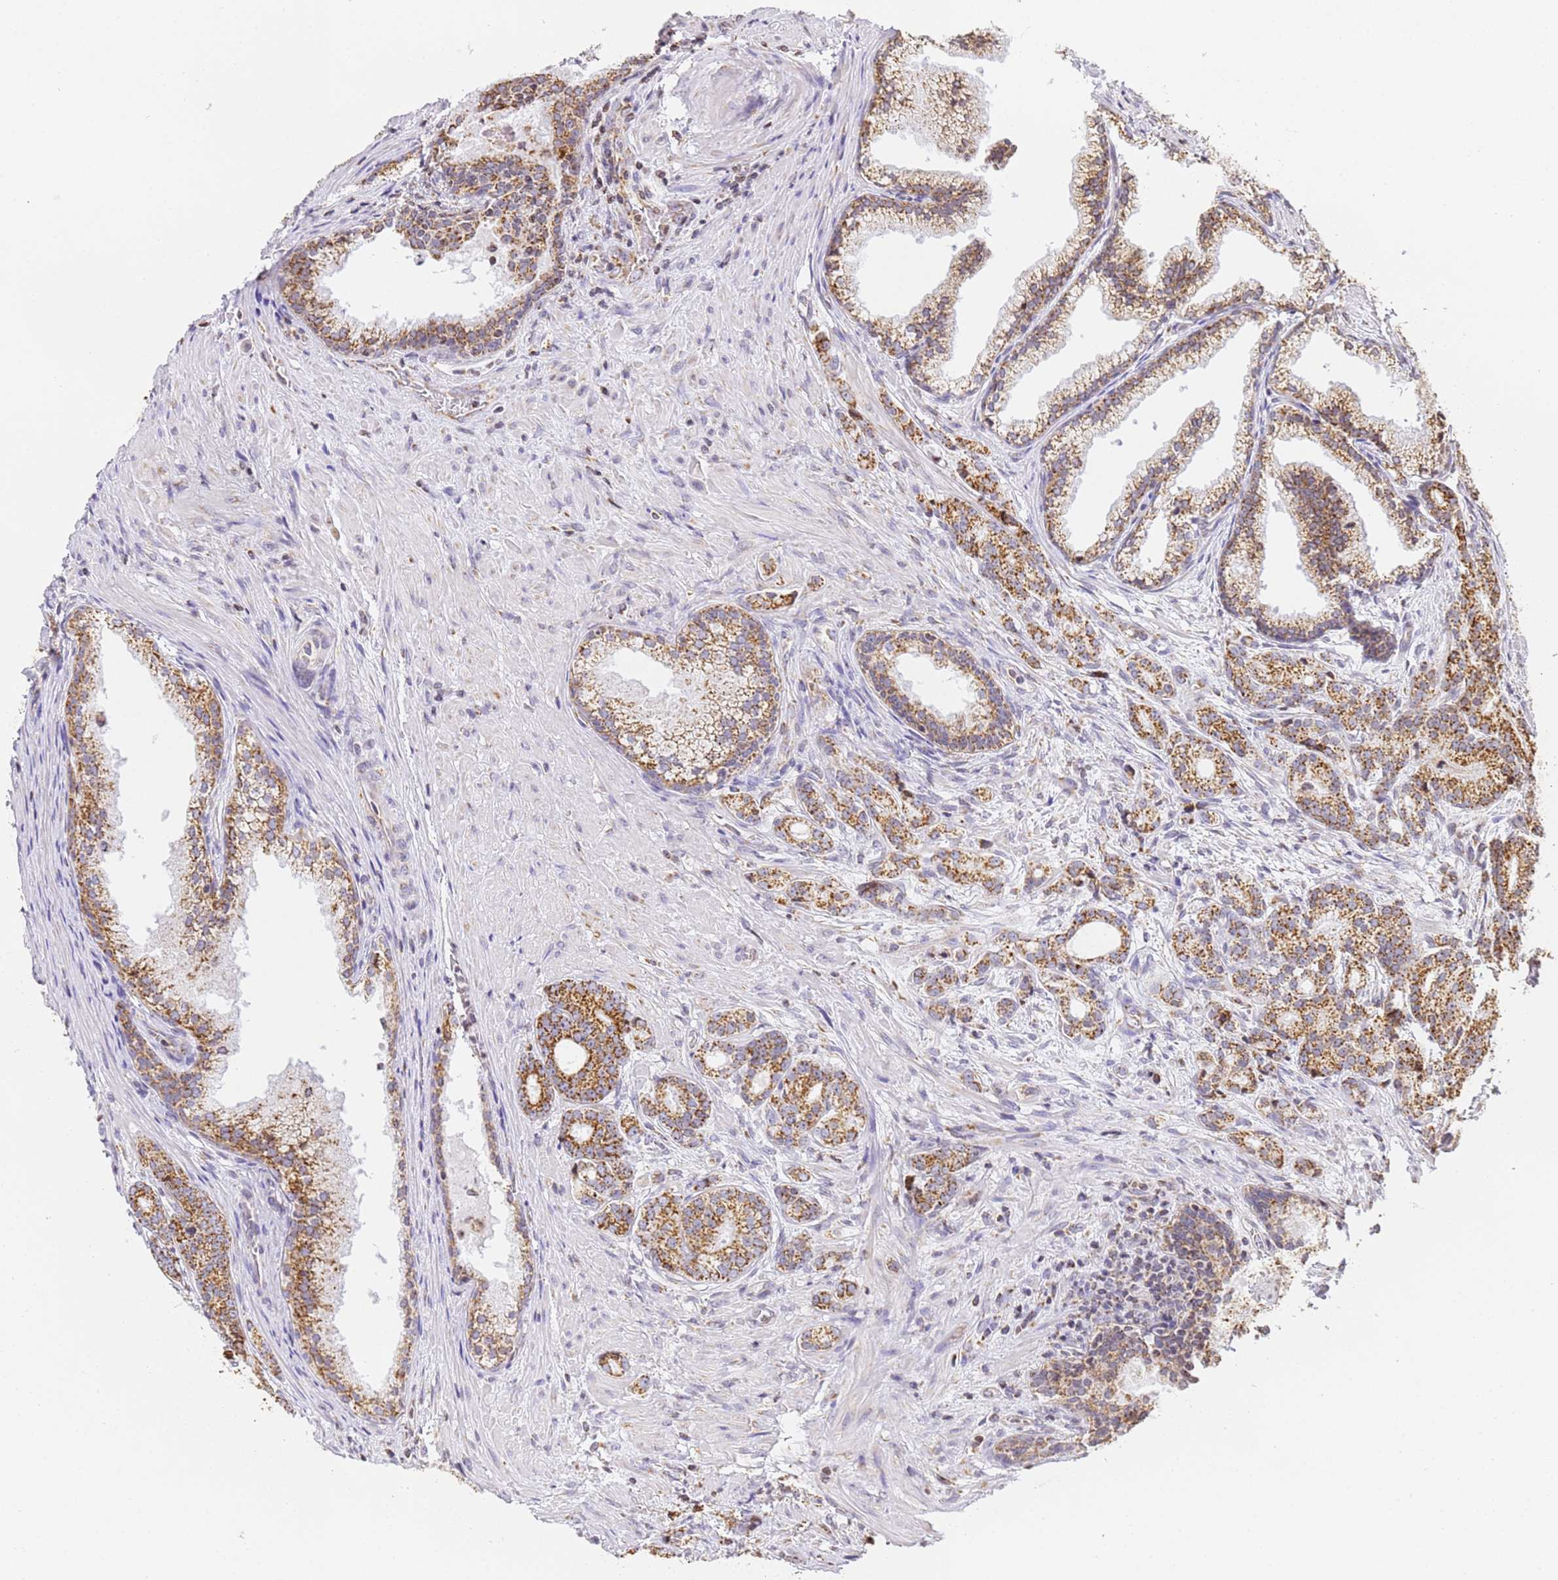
{"staining": {"intensity": "moderate", "quantity": ">75%", "location": "cytoplasmic/membranous"}, "tissue": "prostate cancer", "cell_type": "Tumor cells", "image_type": "cancer", "snomed": [{"axis": "morphology", "description": "Adenocarcinoma, Low grade"}, {"axis": "topography", "description": "Prostate"}], "caption": "Tumor cells demonstrate moderate cytoplasmic/membranous positivity in approximately >75% of cells in adenocarcinoma (low-grade) (prostate).", "gene": "HSPE1", "patient": {"sex": "male", "age": 71}}